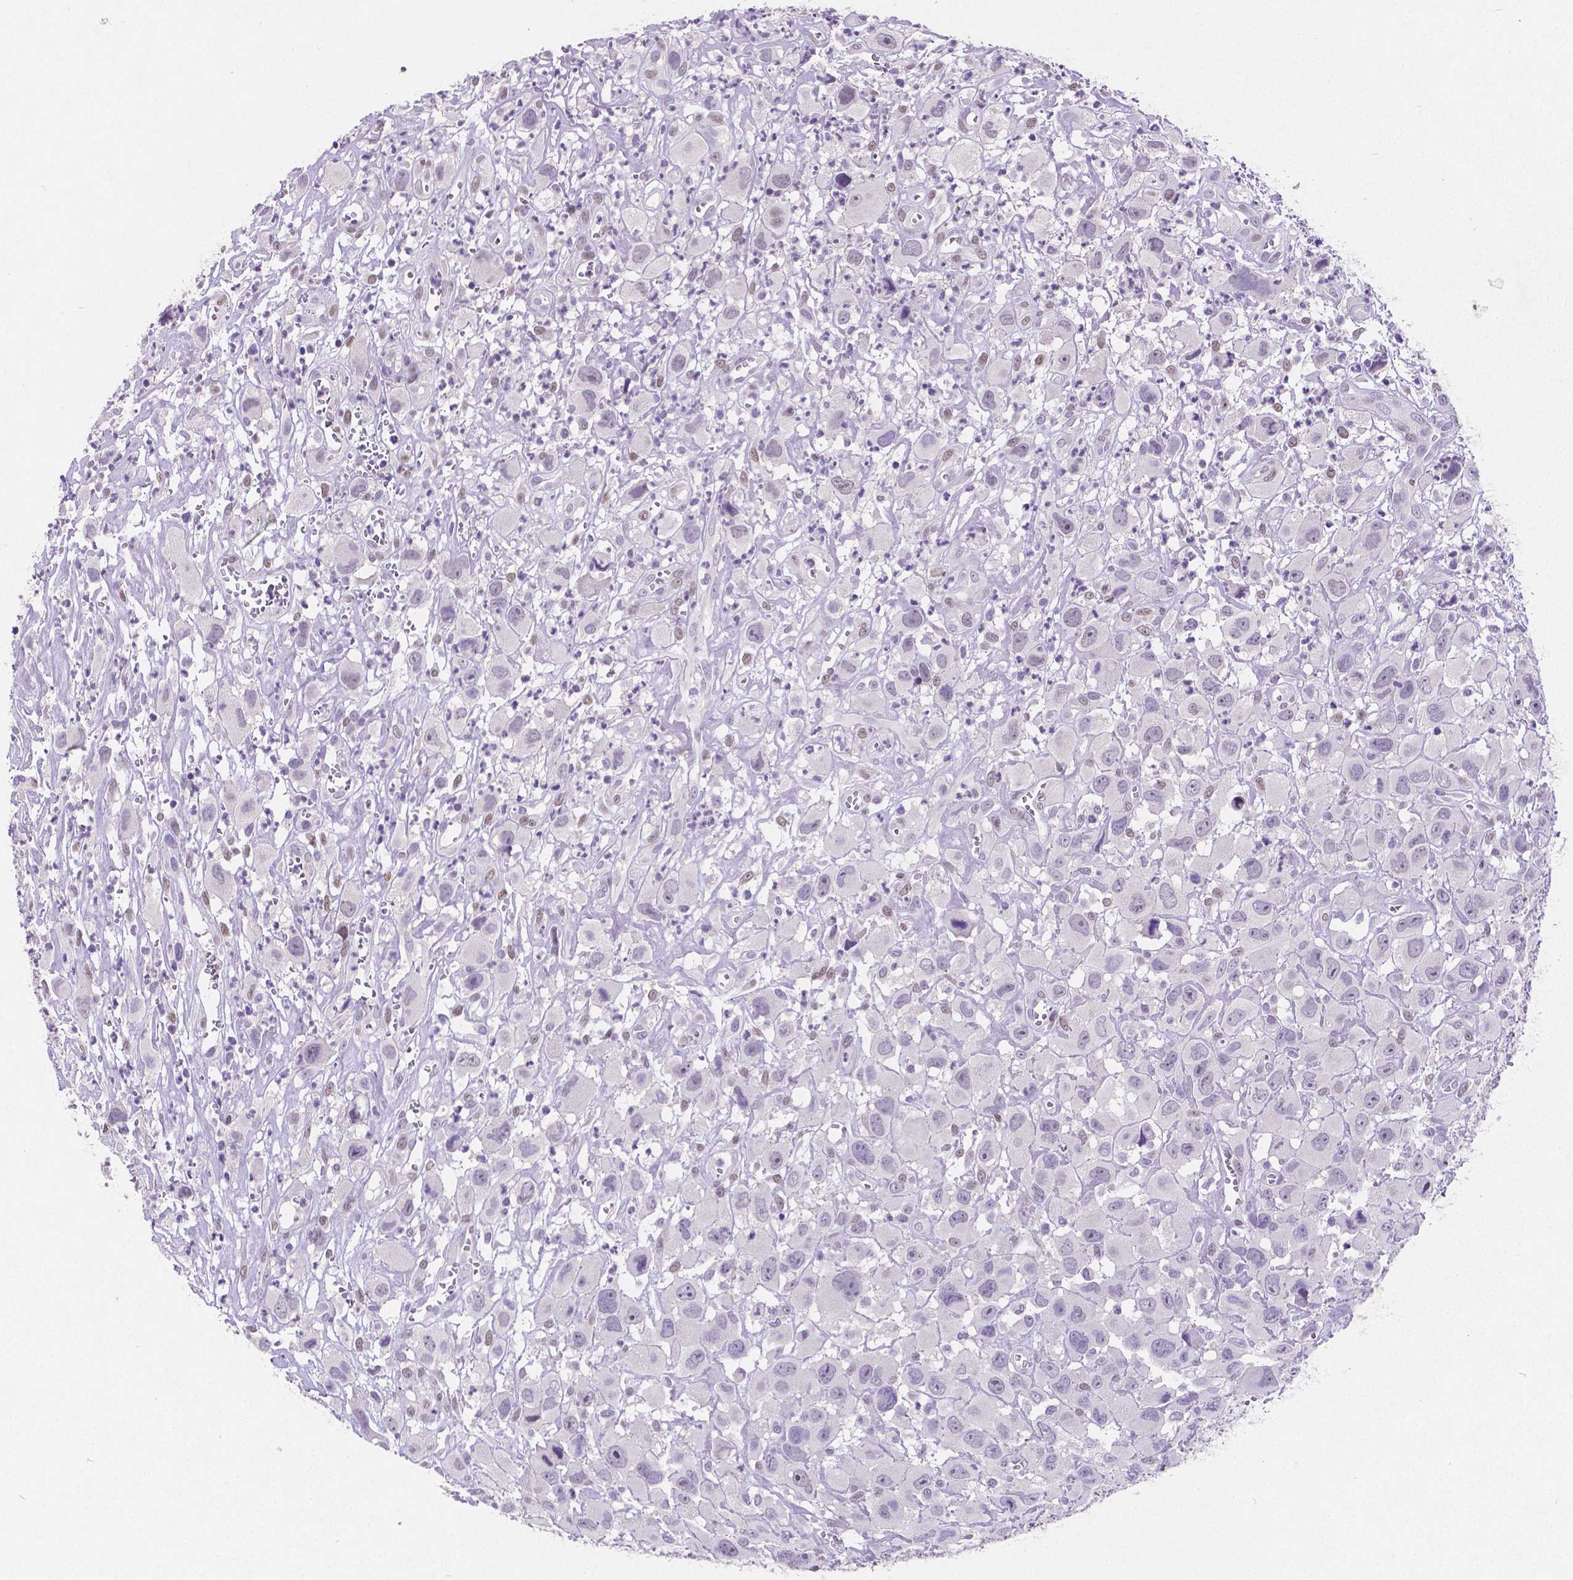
{"staining": {"intensity": "negative", "quantity": "none", "location": "none"}, "tissue": "head and neck cancer", "cell_type": "Tumor cells", "image_type": "cancer", "snomed": [{"axis": "morphology", "description": "Squamous cell carcinoma, NOS"}, {"axis": "morphology", "description": "Squamous cell carcinoma, metastatic, NOS"}, {"axis": "topography", "description": "Oral tissue"}, {"axis": "topography", "description": "Head-Neck"}], "caption": "Immunohistochemical staining of head and neck cancer reveals no significant positivity in tumor cells.", "gene": "SATB2", "patient": {"sex": "female", "age": 85}}